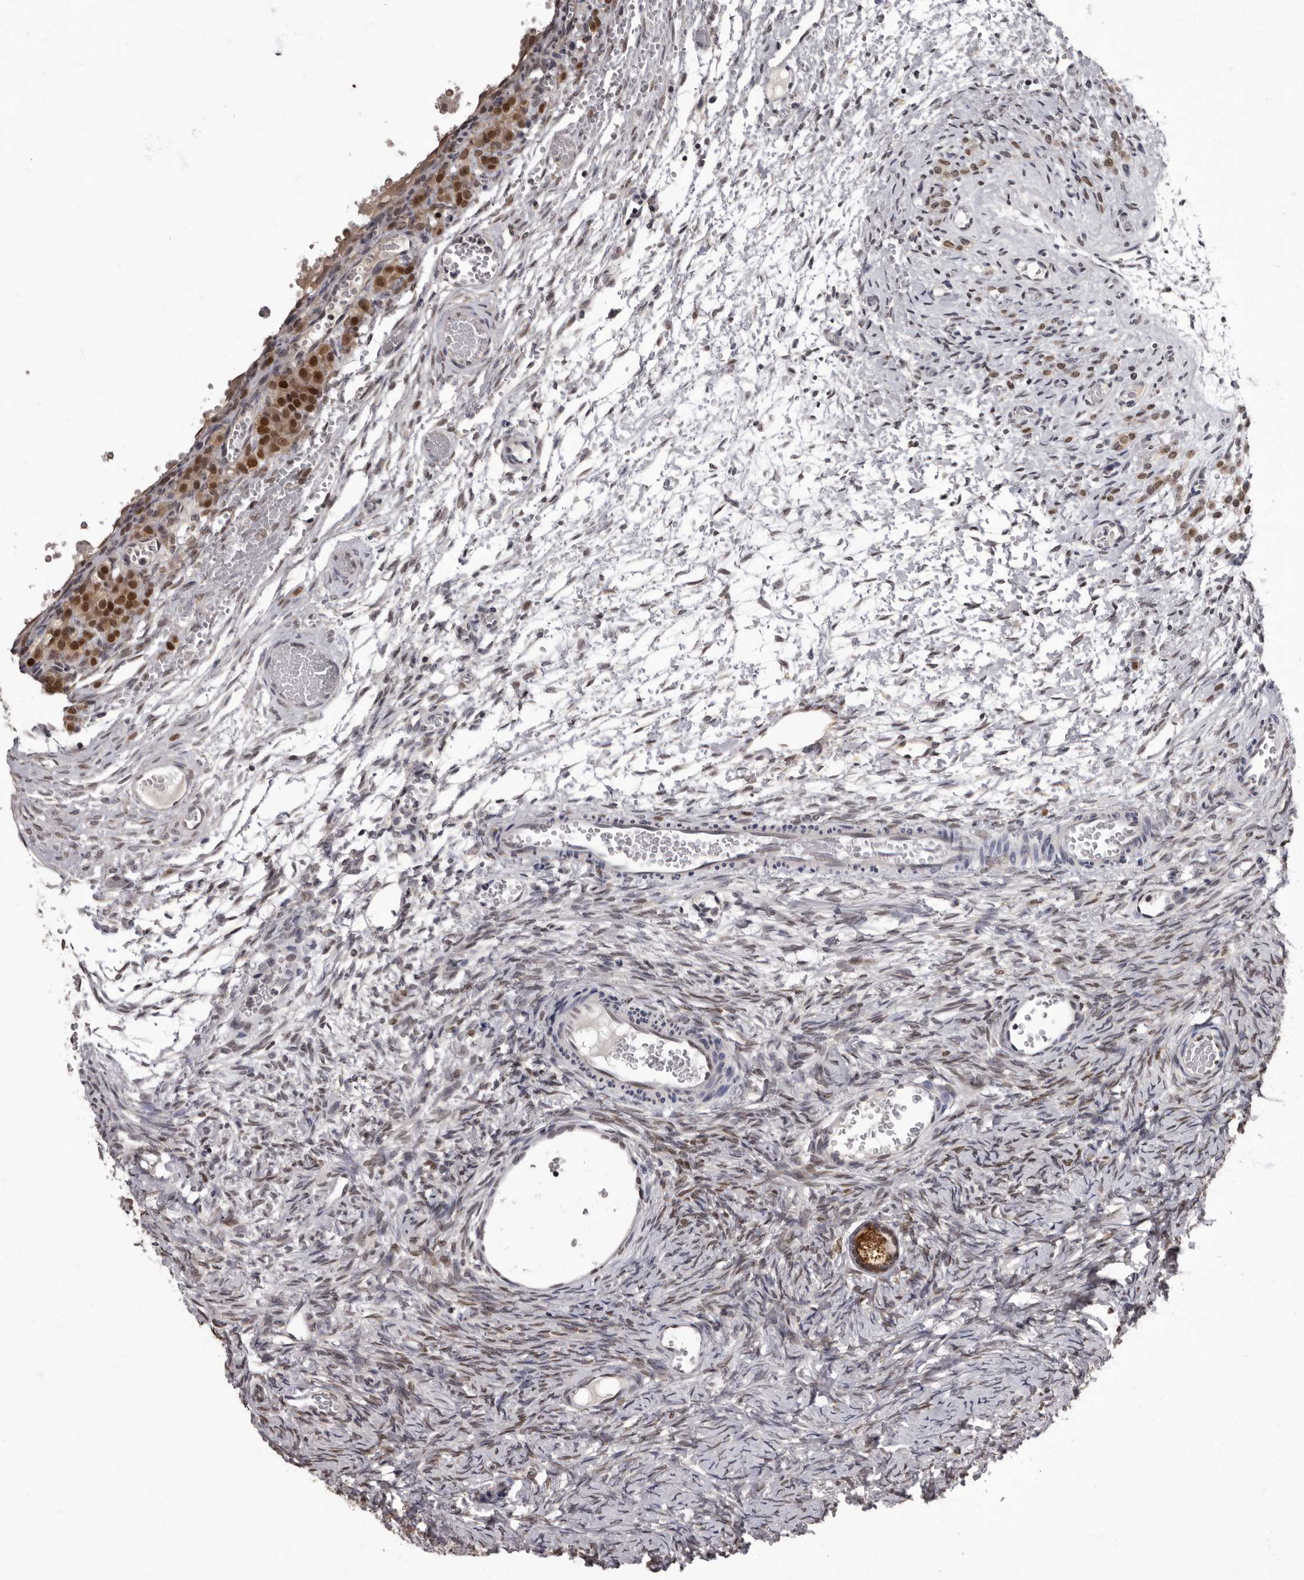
{"staining": {"intensity": "strong", "quantity": ">75%", "location": "cytoplasmic/membranous,nuclear"}, "tissue": "ovary", "cell_type": "Follicle cells", "image_type": "normal", "snomed": [{"axis": "morphology", "description": "Adenocarcinoma, NOS"}, {"axis": "topography", "description": "Endometrium"}], "caption": "Ovary stained with DAB immunohistochemistry exhibits high levels of strong cytoplasmic/membranous,nuclear staining in about >75% of follicle cells. Using DAB (brown) and hematoxylin (blue) stains, captured at high magnification using brightfield microscopy.", "gene": "C1orf50", "patient": {"sex": "female", "age": 32}}